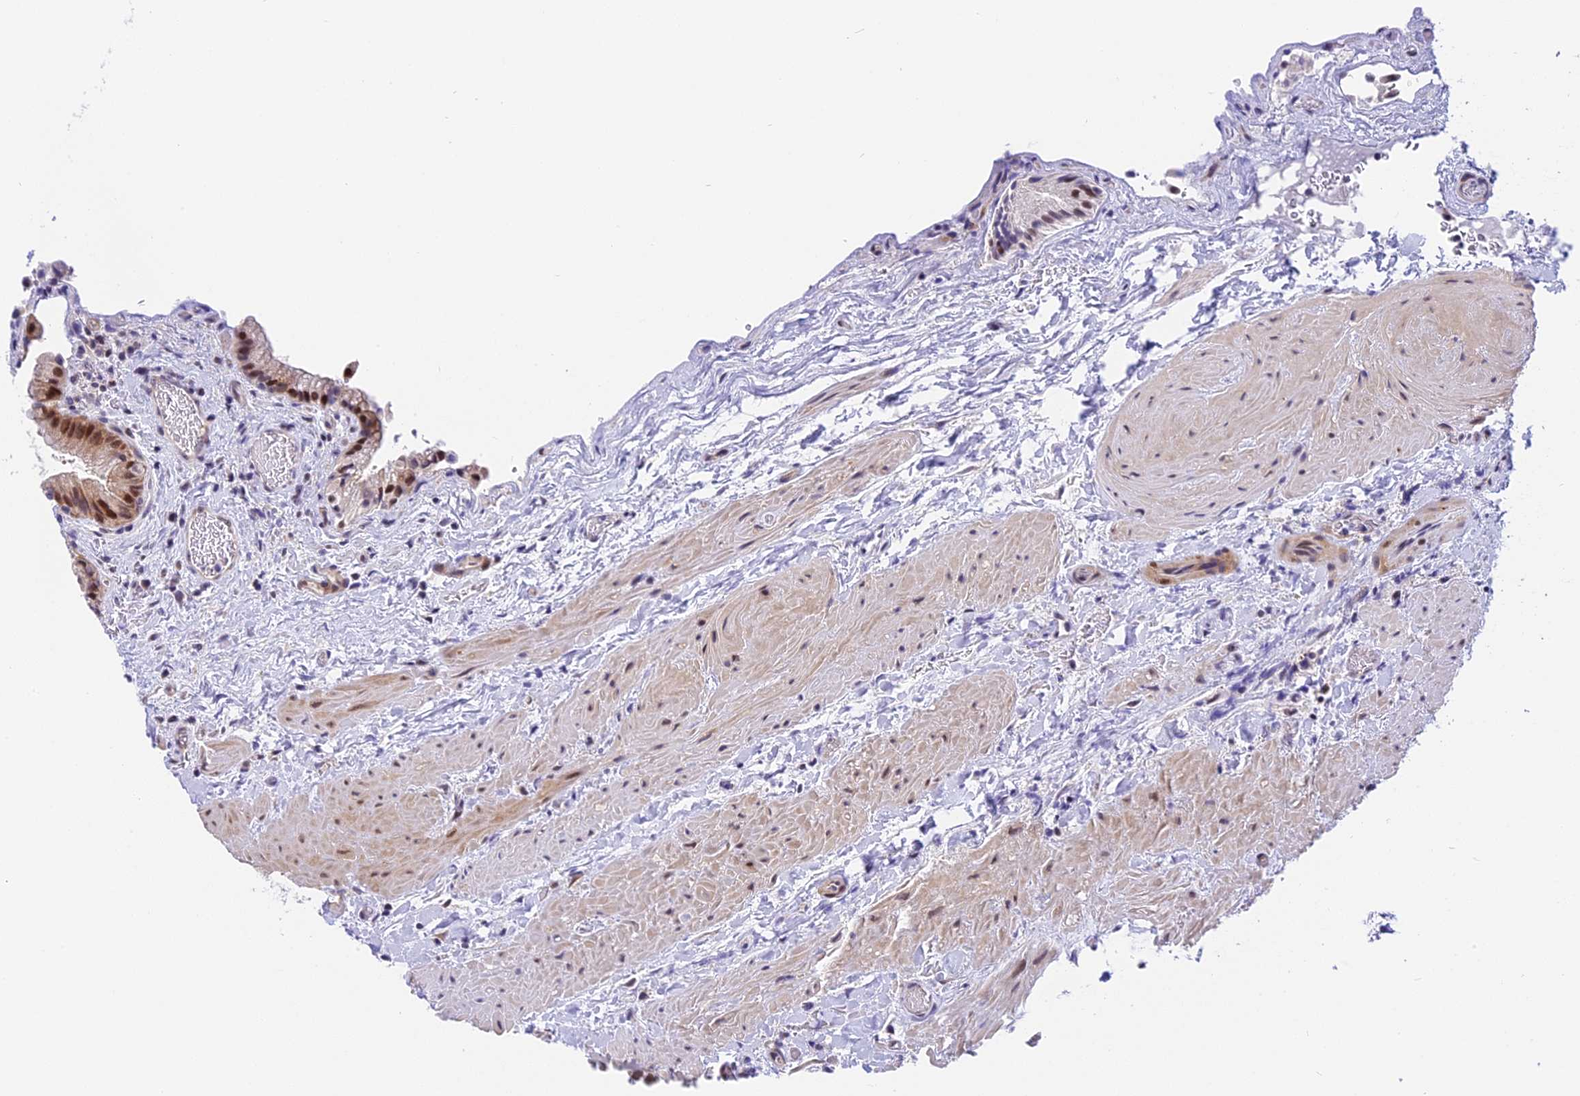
{"staining": {"intensity": "moderate", "quantity": "25%-75%", "location": "cytoplasmic/membranous,nuclear"}, "tissue": "gallbladder", "cell_type": "Glandular cells", "image_type": "normal", "snomed": [{"axis": "morphology", "description": "Normal tissue, NOS"}, {"axis": "topography", "description": "Gallbladder"}], "caption": "Brown immunohistochemical staining in benign human gallbladder reveals moderate cytoplasmic/membranous,nuclear staining in approximately 25%-75% of glandular cells.", "gene": "MIDN", "patient": {"sex": "male", "age": 24}}